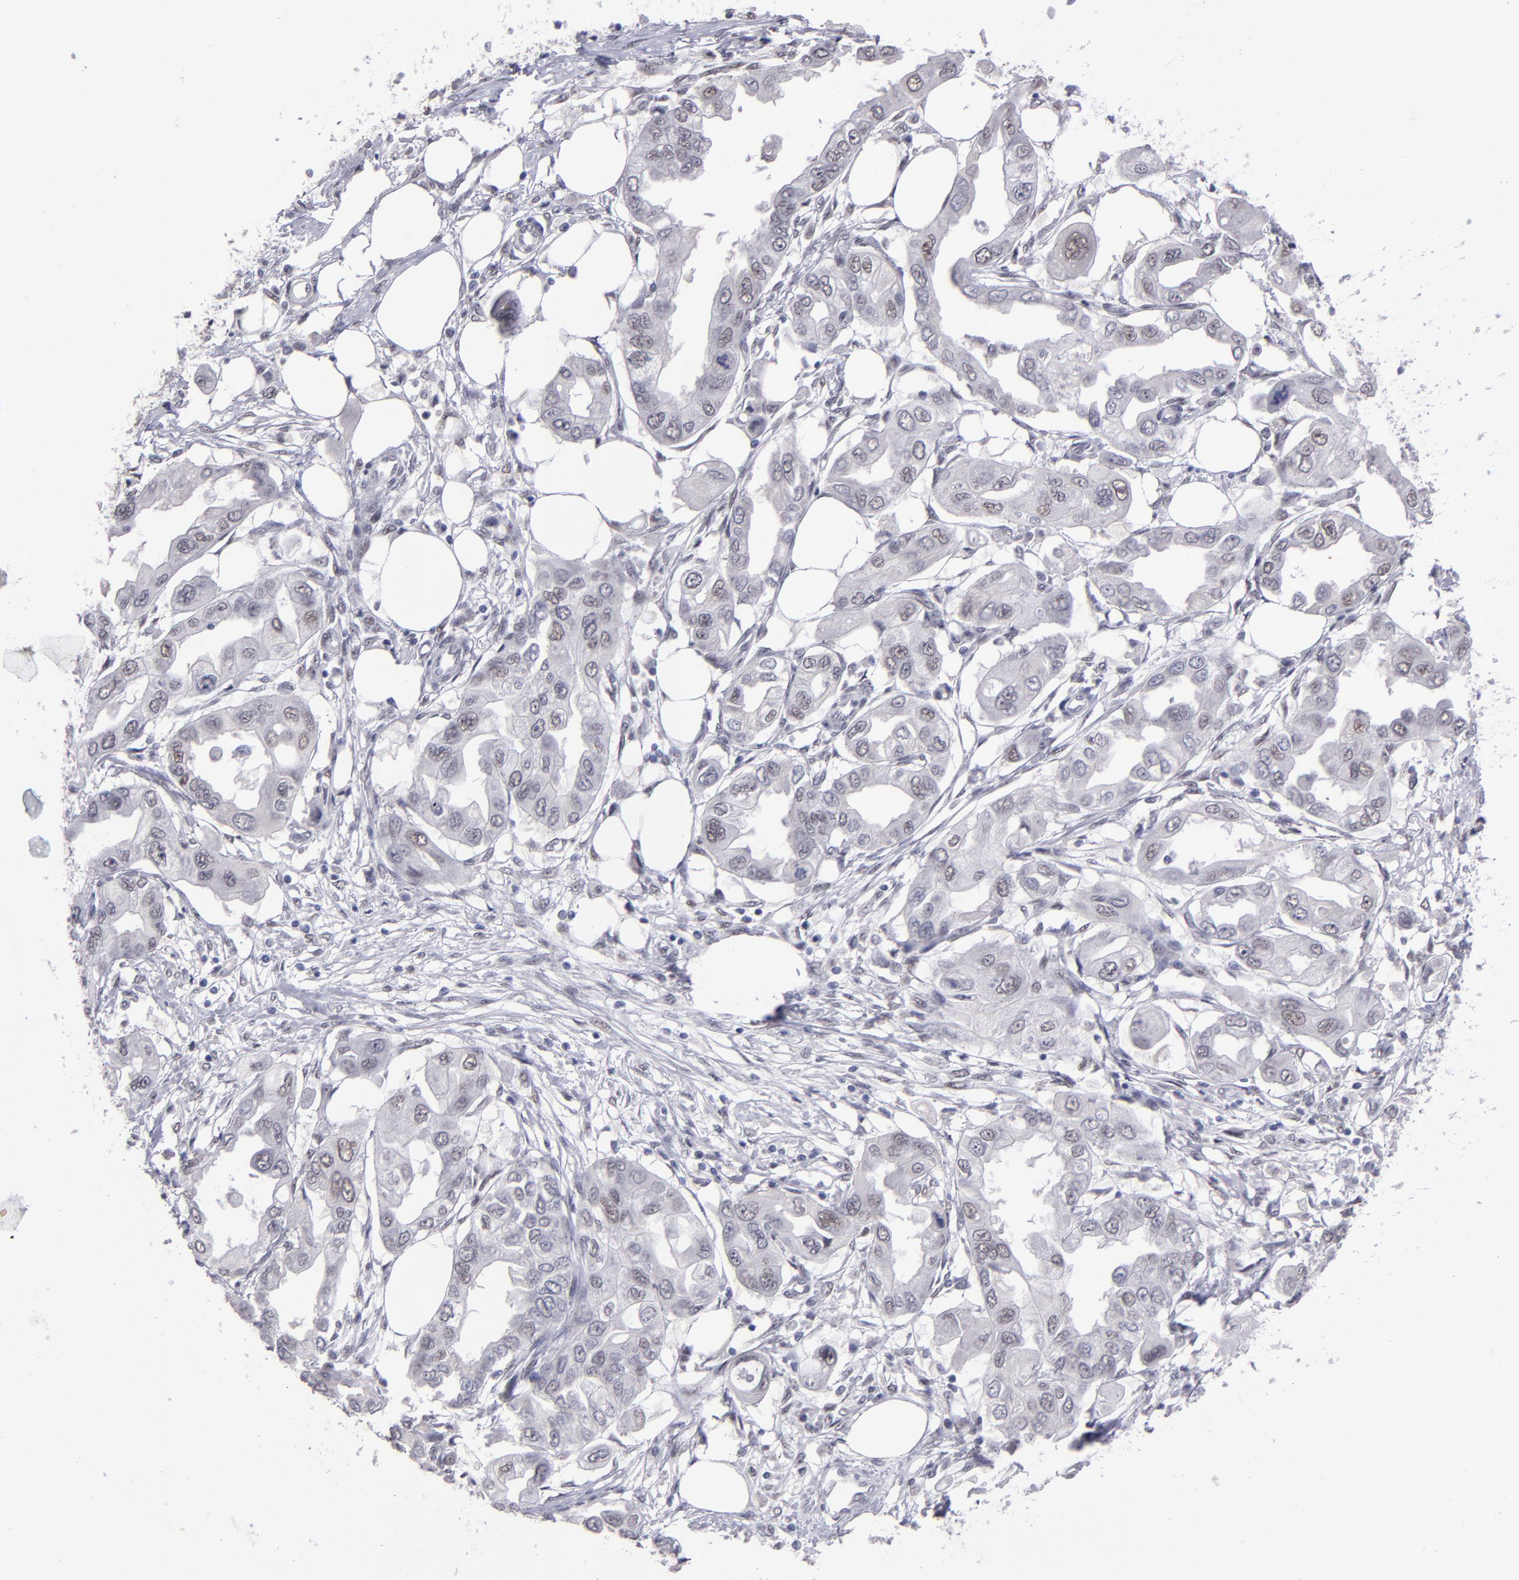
{"staining": {"intensity": "weak", "quantity": "<25%", "location": "nuclear"}, "tissue": "endometrial cancer", "cell_type": "Tumor cells", "image_type": "cancer", "snomed": [{"axis": "morphology", "description": "Adenocarcinoma, NOS"}, {"axis": "topography", "description": "Endometrium"}], "caption": "Tumor cells are negative for brown protein staining in endometrial cancer.", "gene": "OTUB2", "patient": {"sex": "female", "age": 67}}